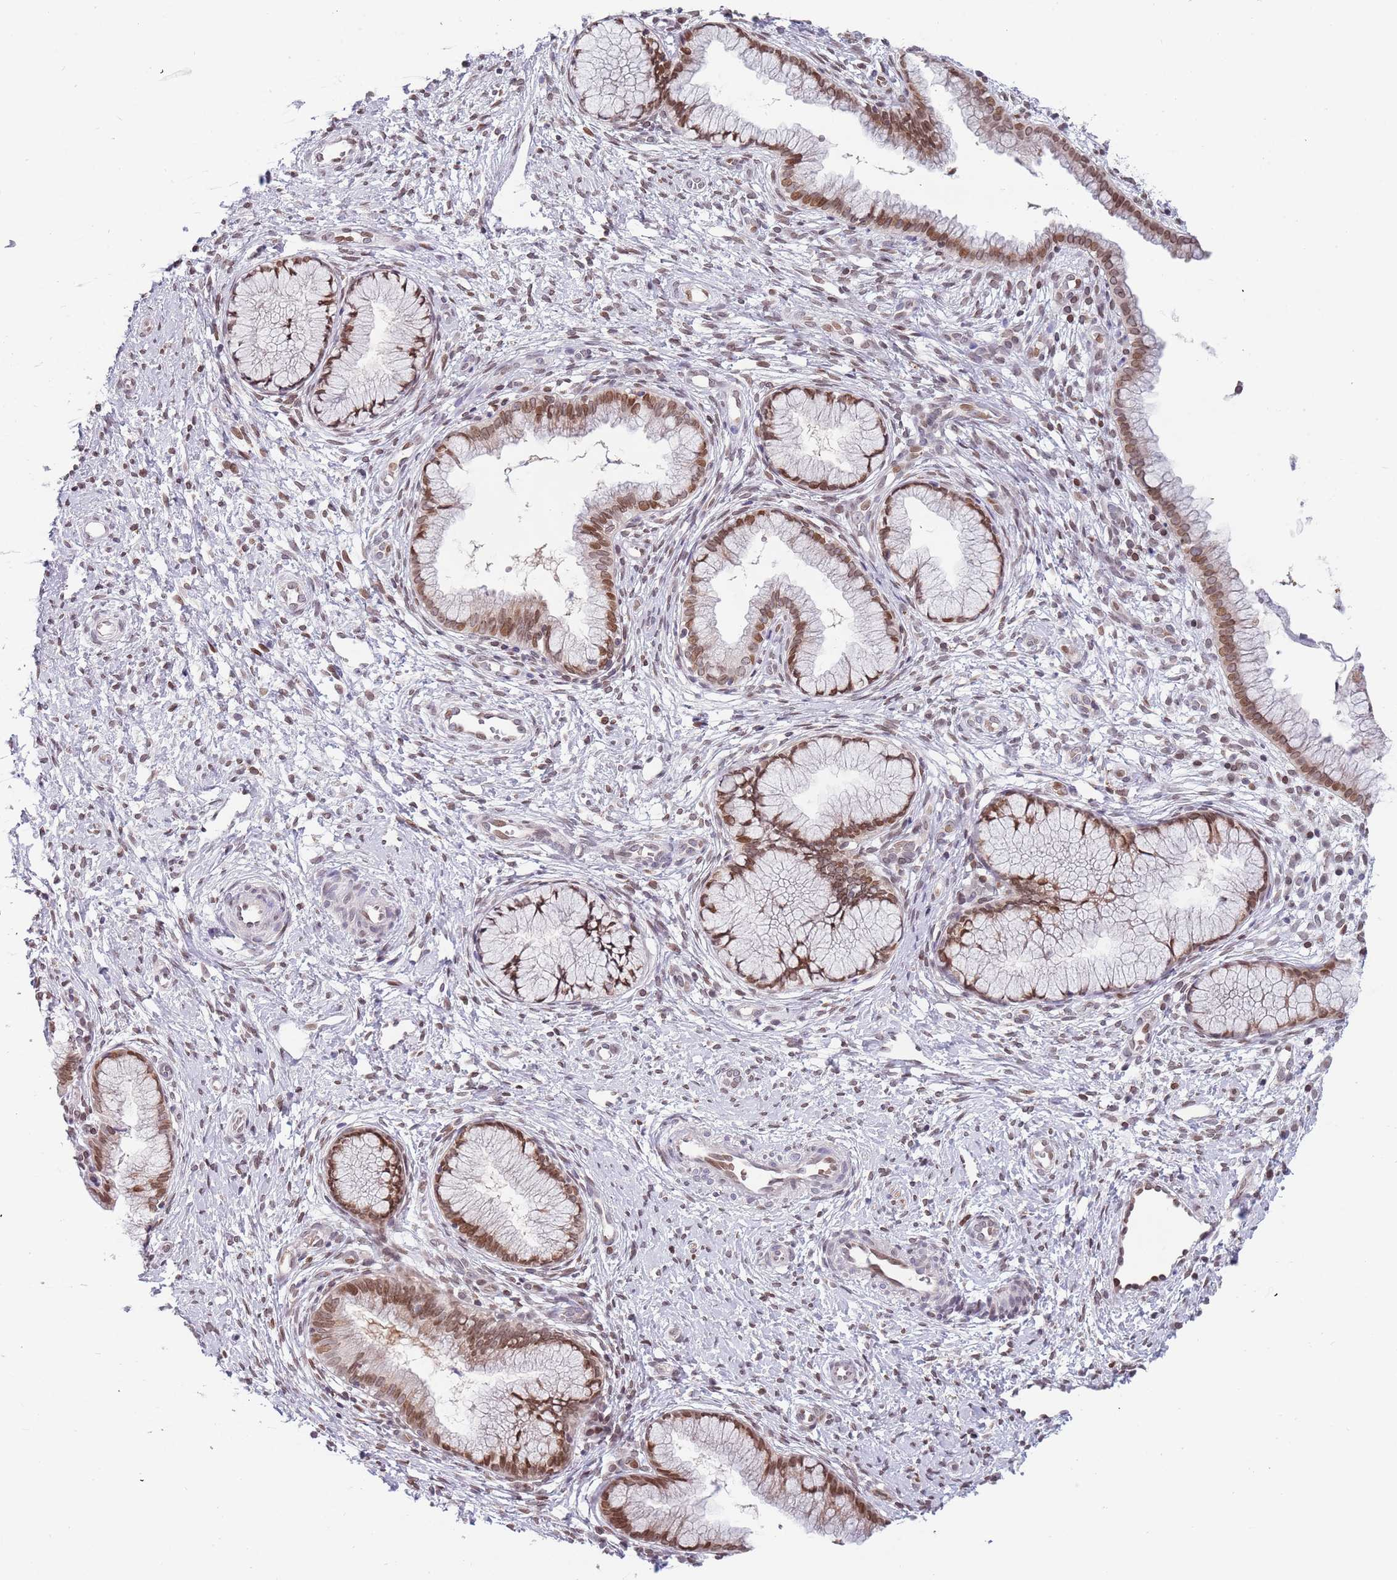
{"staining": {"intensity": "moderate", "quantity": ">75%", "location": "cytoplasmic/membranous,nuclear"}, "tissue": "cervix", "cell_type": "Glandular cells", "image_type": "normal", "snomed": [{"axis": "morphology", "description": "Normal tissue, NOS"}, {"axis": "topography", "description": "Cervix"}], "caption": "This micrograph exhibits IHC staining of unremarkable cervix, with medium moderate cytoplasmic/membranous,nuclear expression in approximately >75% of glandular cells.", "gene": "KLHDC2", "patient": {"sex": "female", "age": 36}}